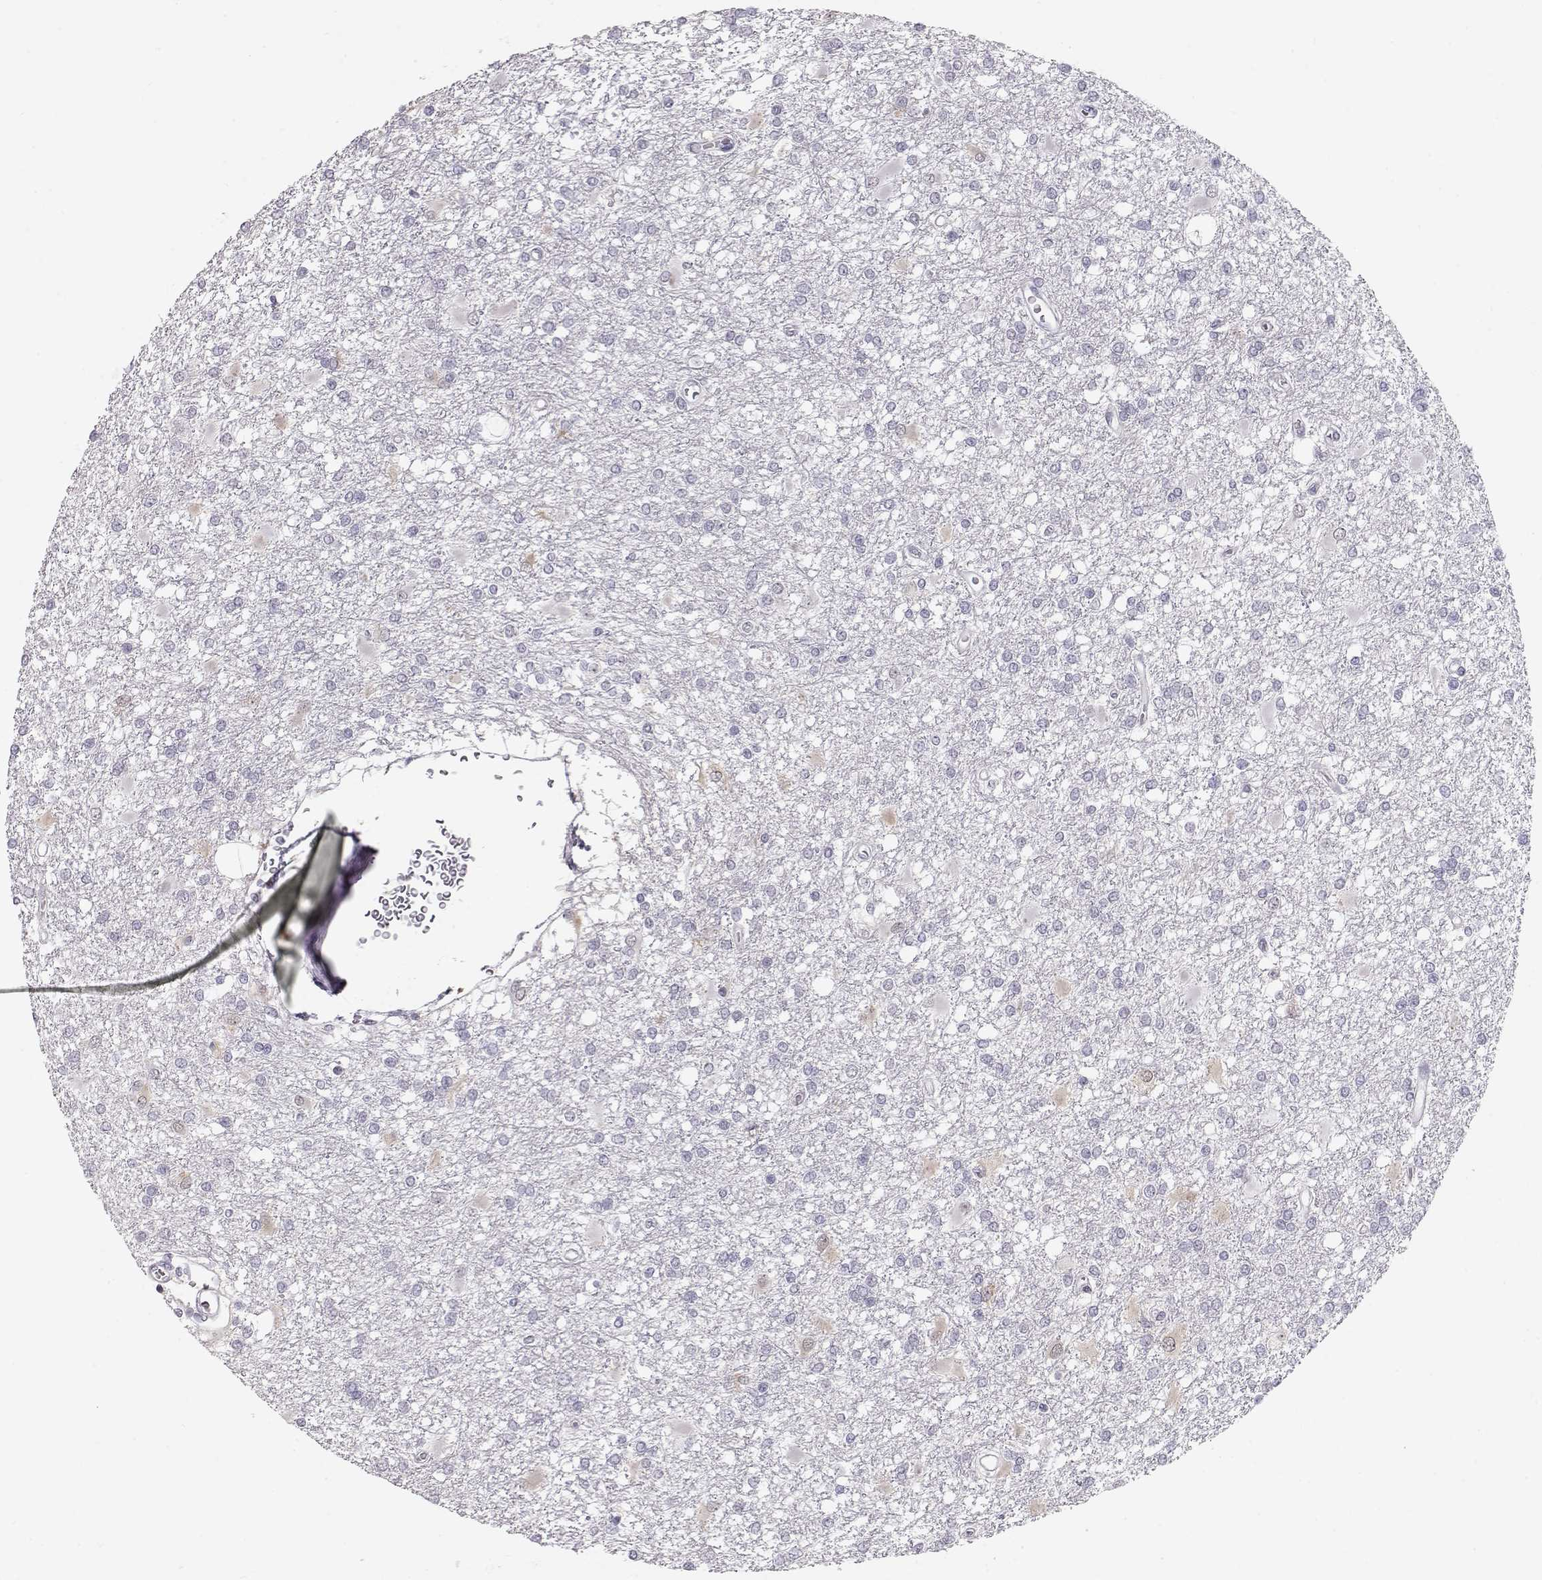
{"staining": {"intensity": "negative", "quantity": "none", "location": "none"}, "tissue": "glioma", "cell_type": "Tumor cells", "image_type": "cancer", "snomed": [{"axis": "morphology", "description": "Glioma, malignant, High grade"}, {"axis": "topography", "description": "Cerebral cortex"}], "caption": "There is no significant positivity in tumor cells of malignant glioma (high-grade).", "gene": "TEPP", "patient": {"sex": "male", "age": 79}}